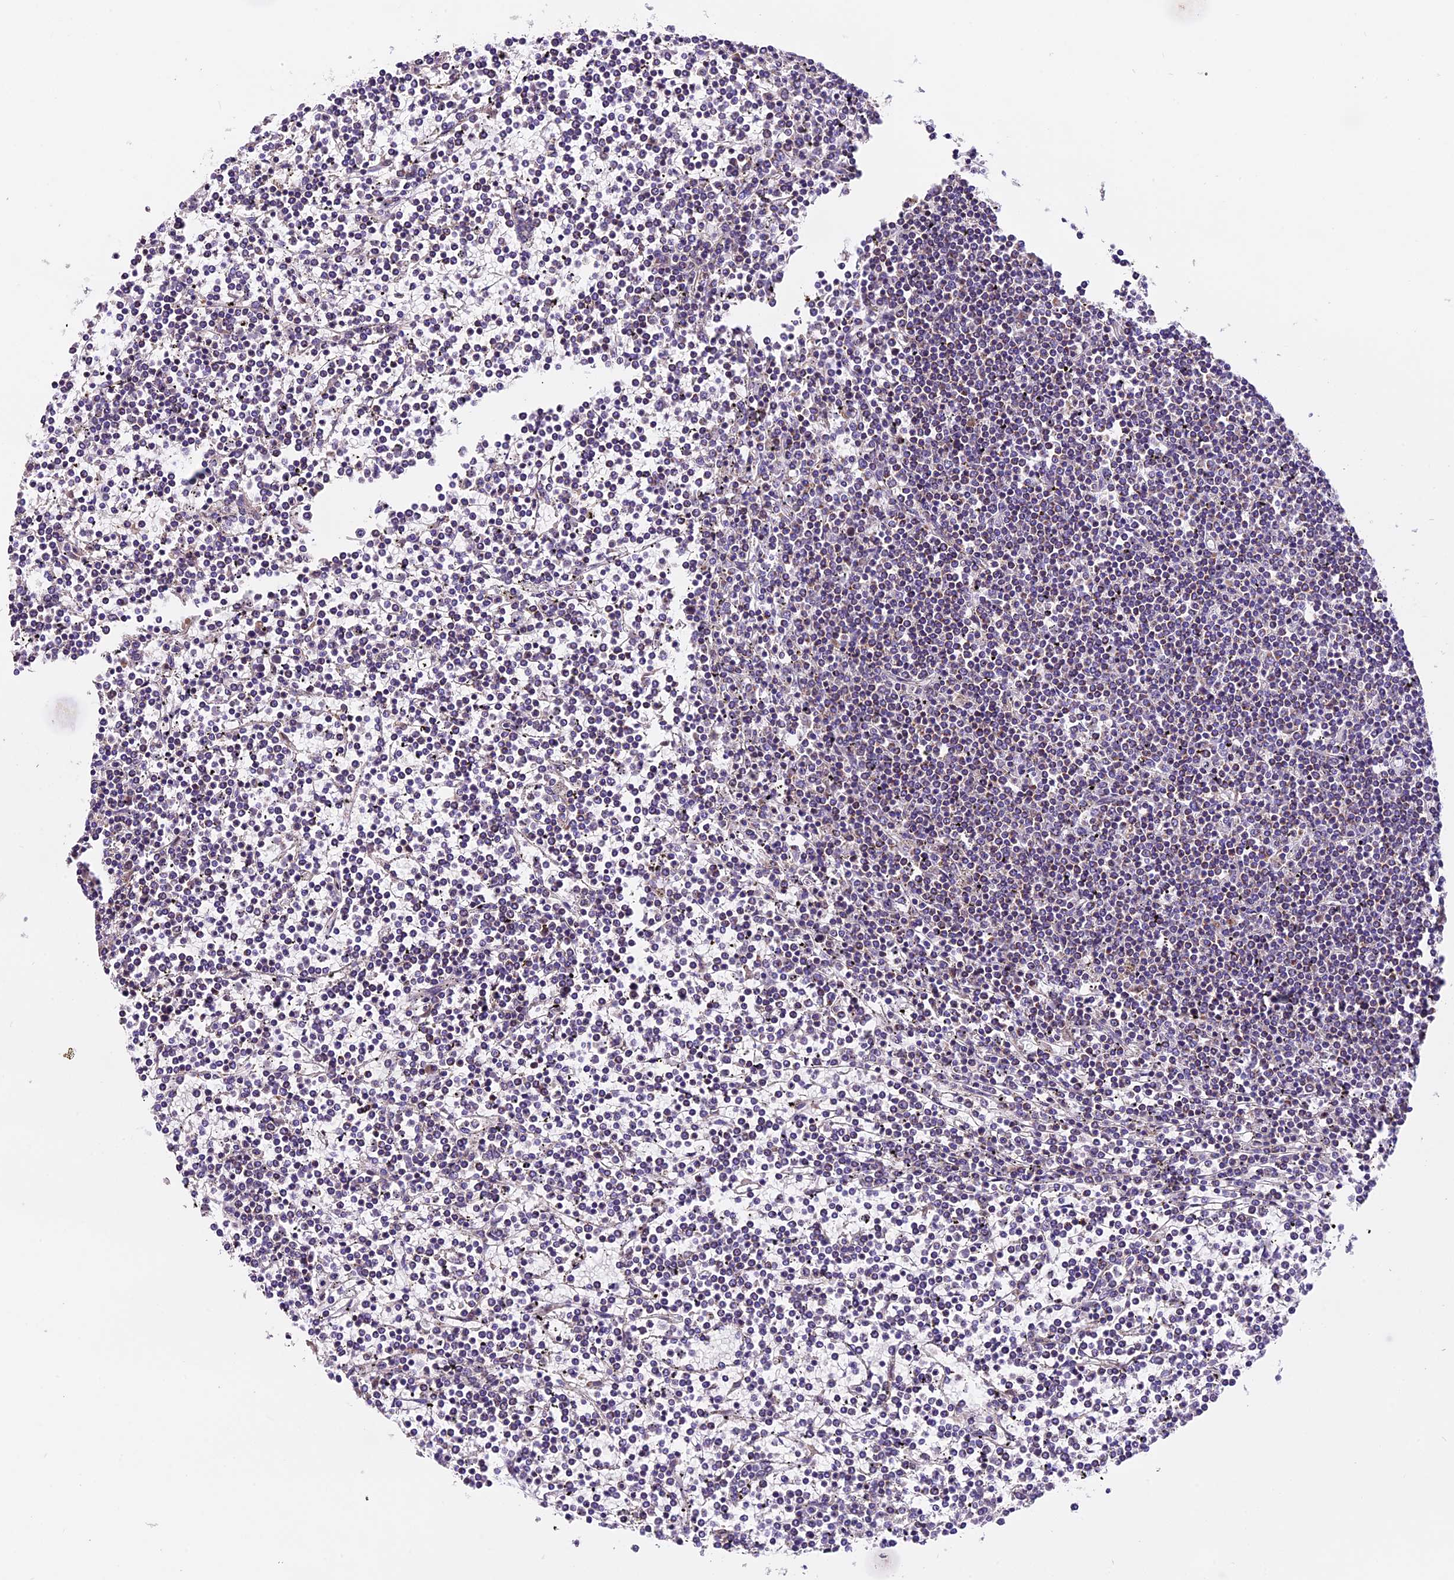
{"staining": {"intensity": "negative", "quantity": "none", "location": "none"}, "tissue": "lymphoma", "cell_type": "Tumor cells", "image_type": "cancer", "snomed": [{"axis": "morphology", "description": "Malignant lymphoma, non-Hodgkin's type, Low grade"}, {"axis": "topography", "description": "Spleen"}], "caption": "Immunohistochemistry micrograph of malignant lymphoma, non-Hodgkin's type (low-grade) stained for a protein (brown), which reveals no staining in tumor cells.", "gene": "DDX28", "patient": {"sex": "female", "age": 19}}